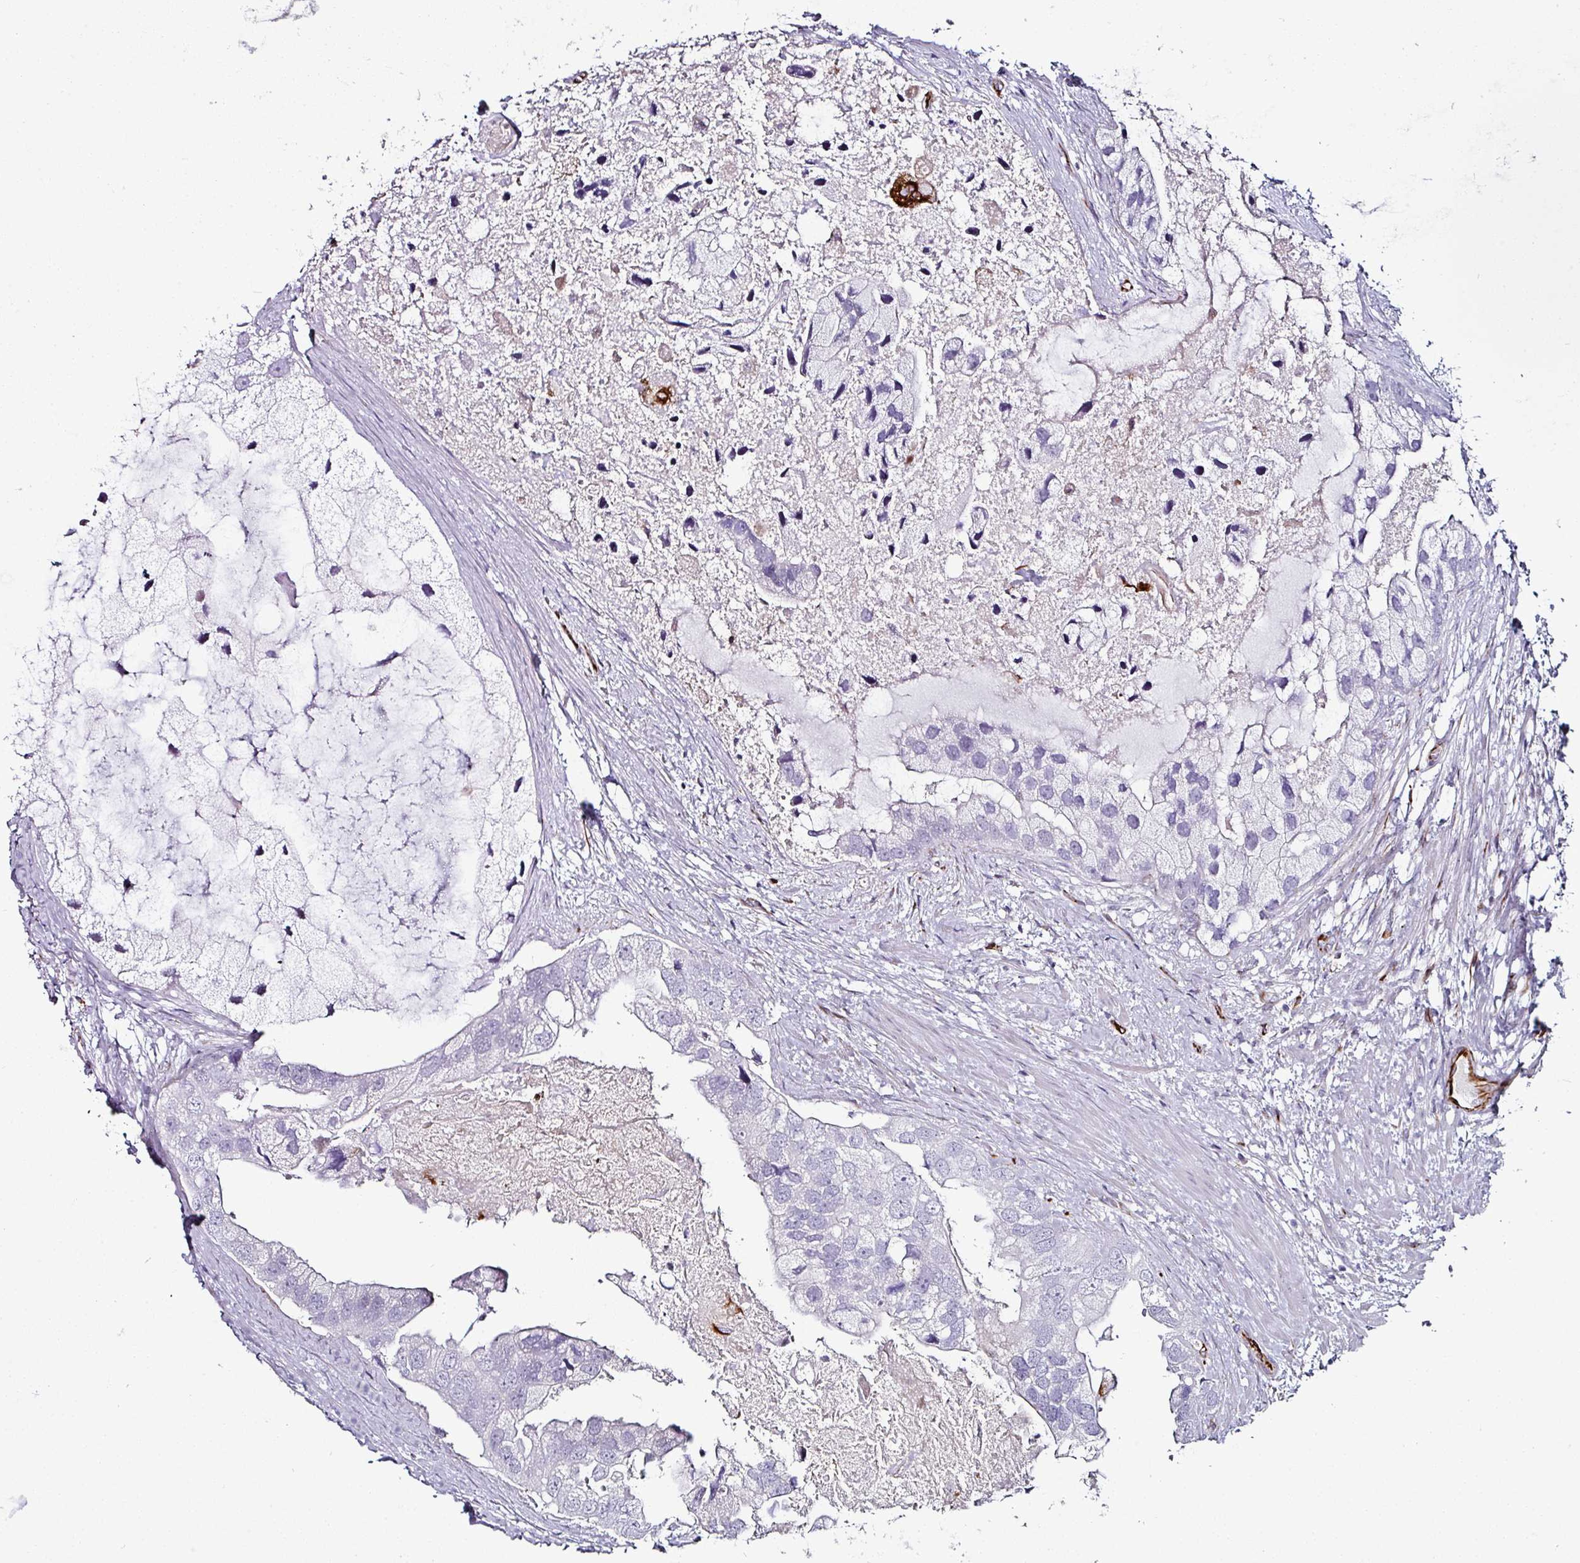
{"staining": {"intensity": "negative", "quantity": "none", "location": "none"}, "tissue": "prostate cancer", "cell_type": "Tumor cells", "image_type": "cancer", "snomed": [{"axis": "morphology", "description": "Adenocarcinoma, High grade"}, {"axis": "topography", "description": "Prostate"}], "caption": "IHC of adenocarcinoma (high-grade) (prostate) exhibits no expression in tumor cells.", "gene": "TMPRSS9", "patient": {"sex": "male", "age": 62}}